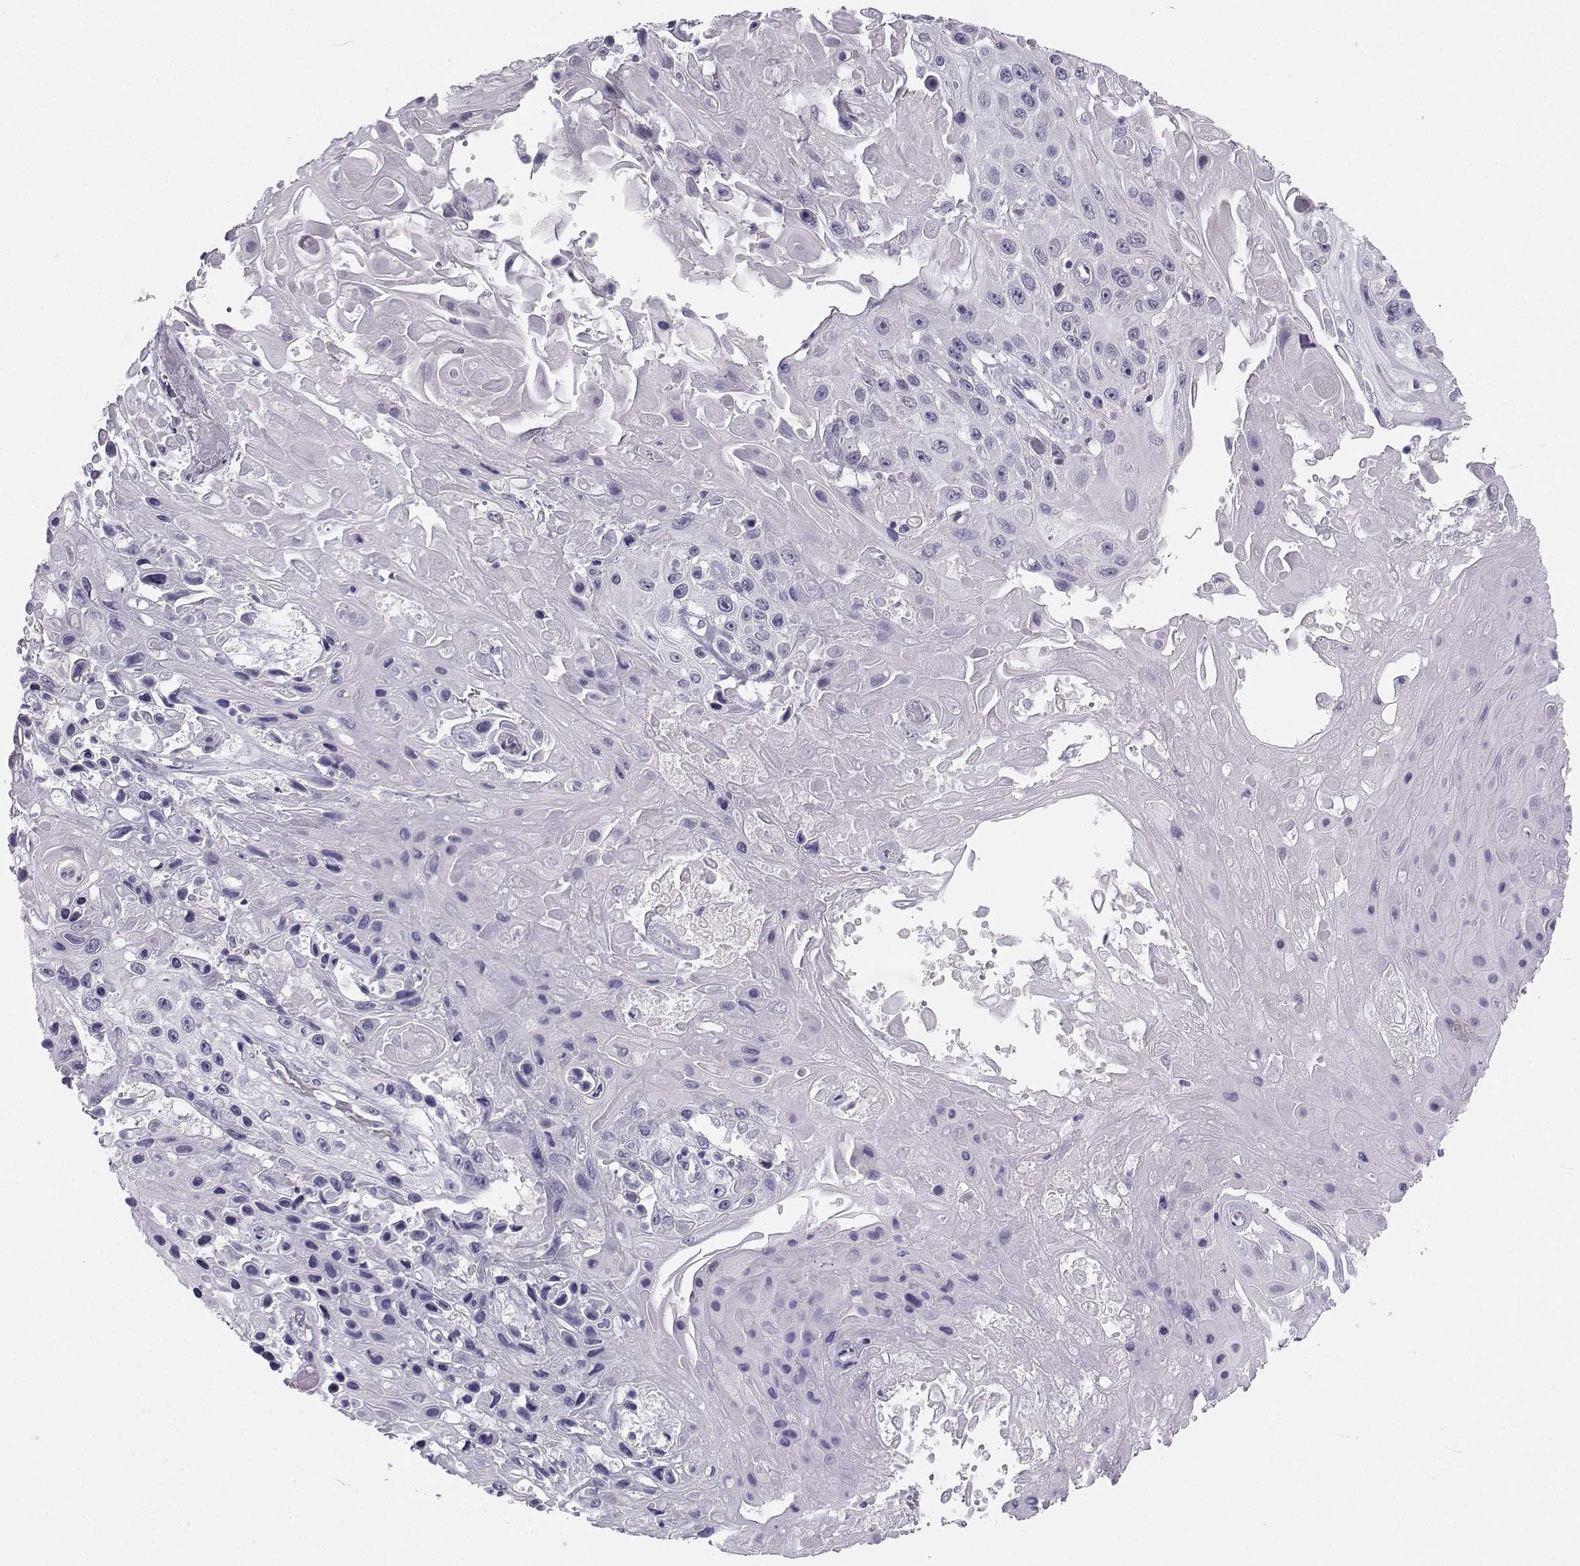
{"staining": {"intensity": "negative", "quantity": "none", "location": "none"}, "tissue": "skin cancer", "cell_type": "Tumor cells", "image_type": "cancer", "snomed": [{"axis": "morphology", "description": "Squamous cell carcinoma, NOS"}, {"axis": "topography", "description": "Skin"}], "caption": "This is an immunohistochemistry (IHC) micrograph of human skin squamous cell carcinoma. There is no expression in tumor cells.", "gene": "SYCE1", "patient": {"sex": "male", "age": 82}}